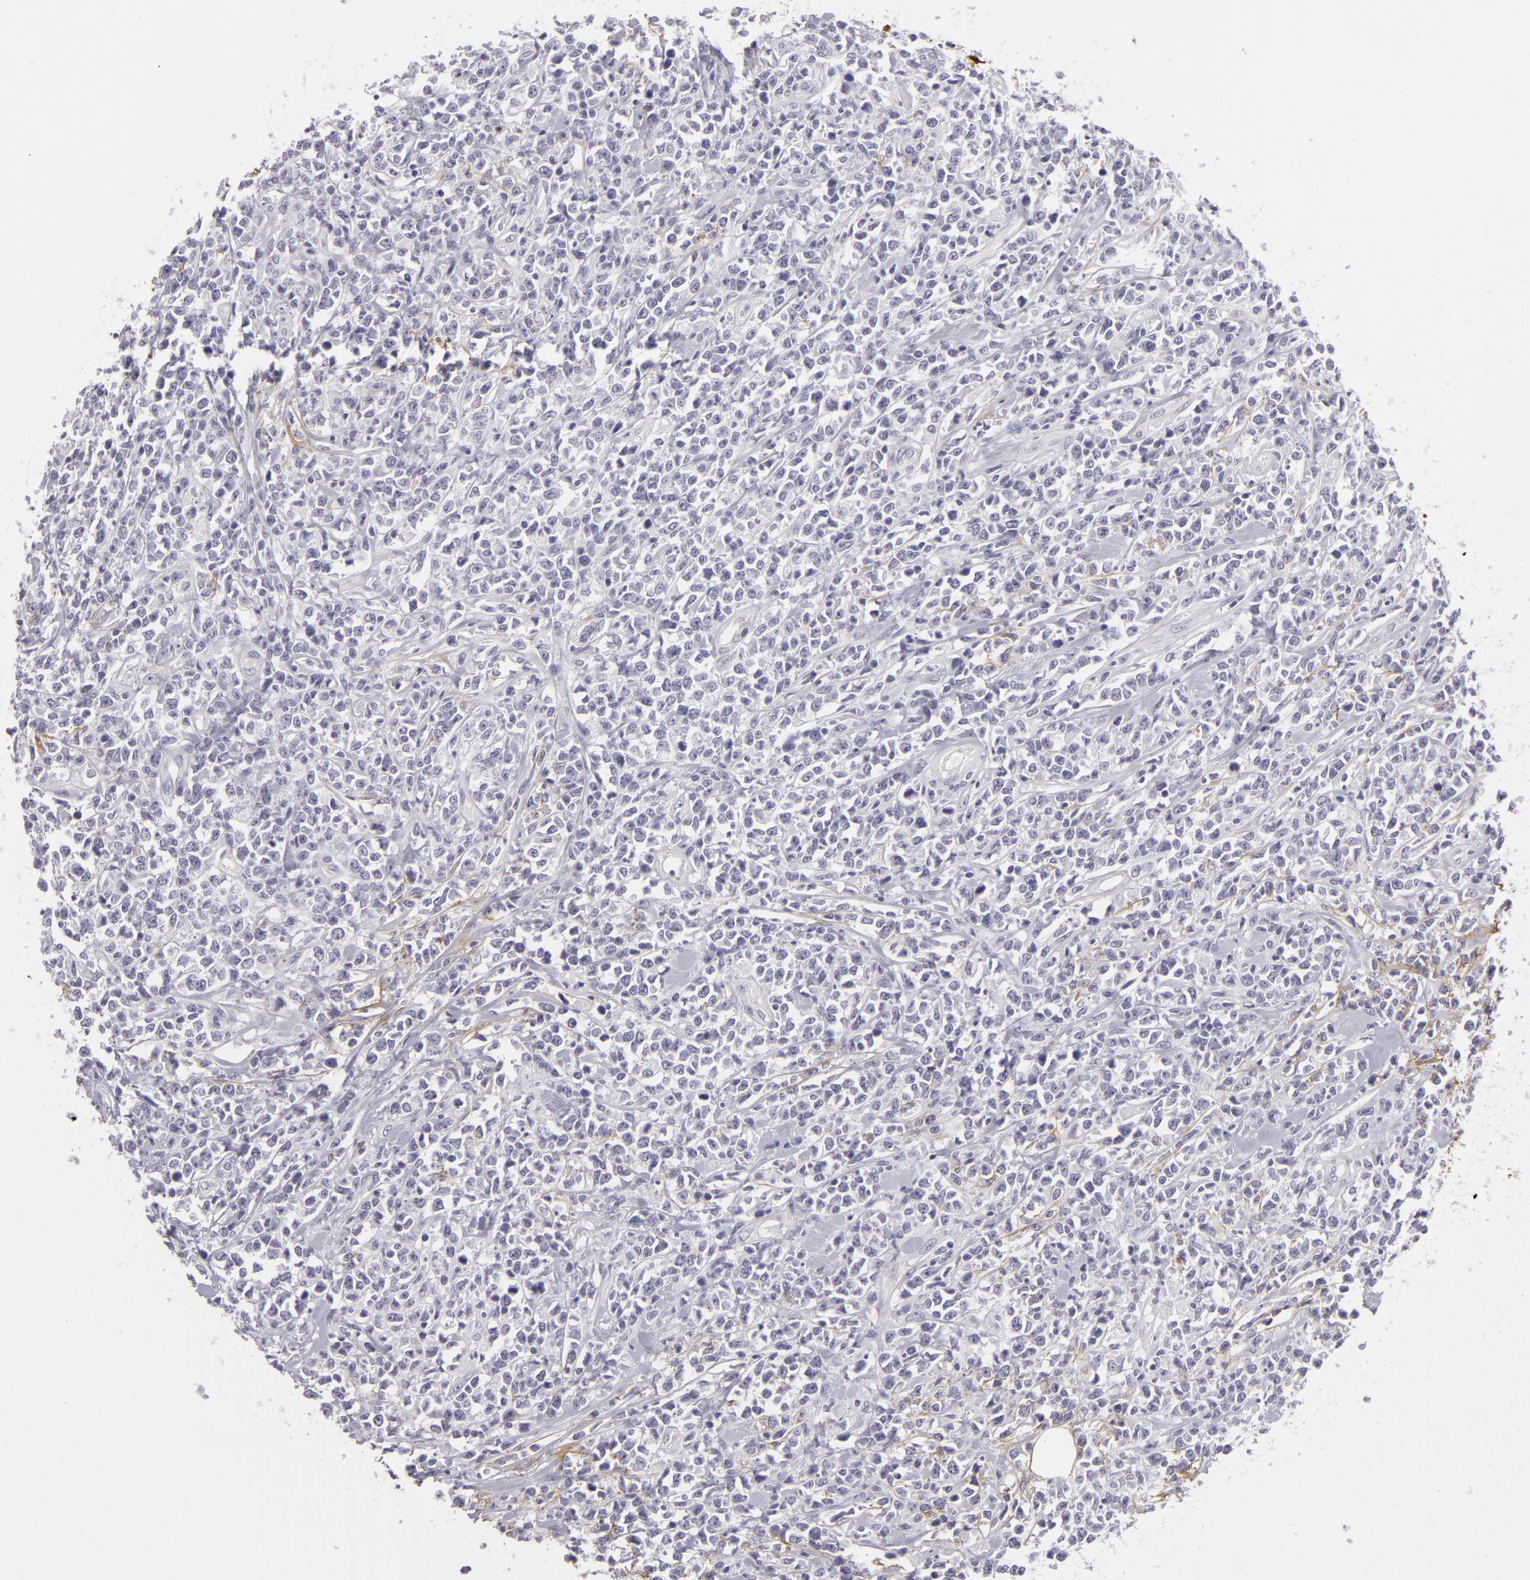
{"staining": {"intensity": "negative", "quantity": "none", "location": "none"}, "tissue": "lymphoma", "cell_type": "Tumor cells", "image_type": "cancer", "snomed": [{"axis": "morphology", "description": "Malignant lymphoma, non-Hodgkin's type, High grade"}, {"axis": "topography", "description": "Colon"}], "caption": "Immunohistochemistry (IHC) of human lymphoma shows no positivity in tumor cells.", "gene": "CTNNB1", "patient": {"sex": "male", "age": 82}}